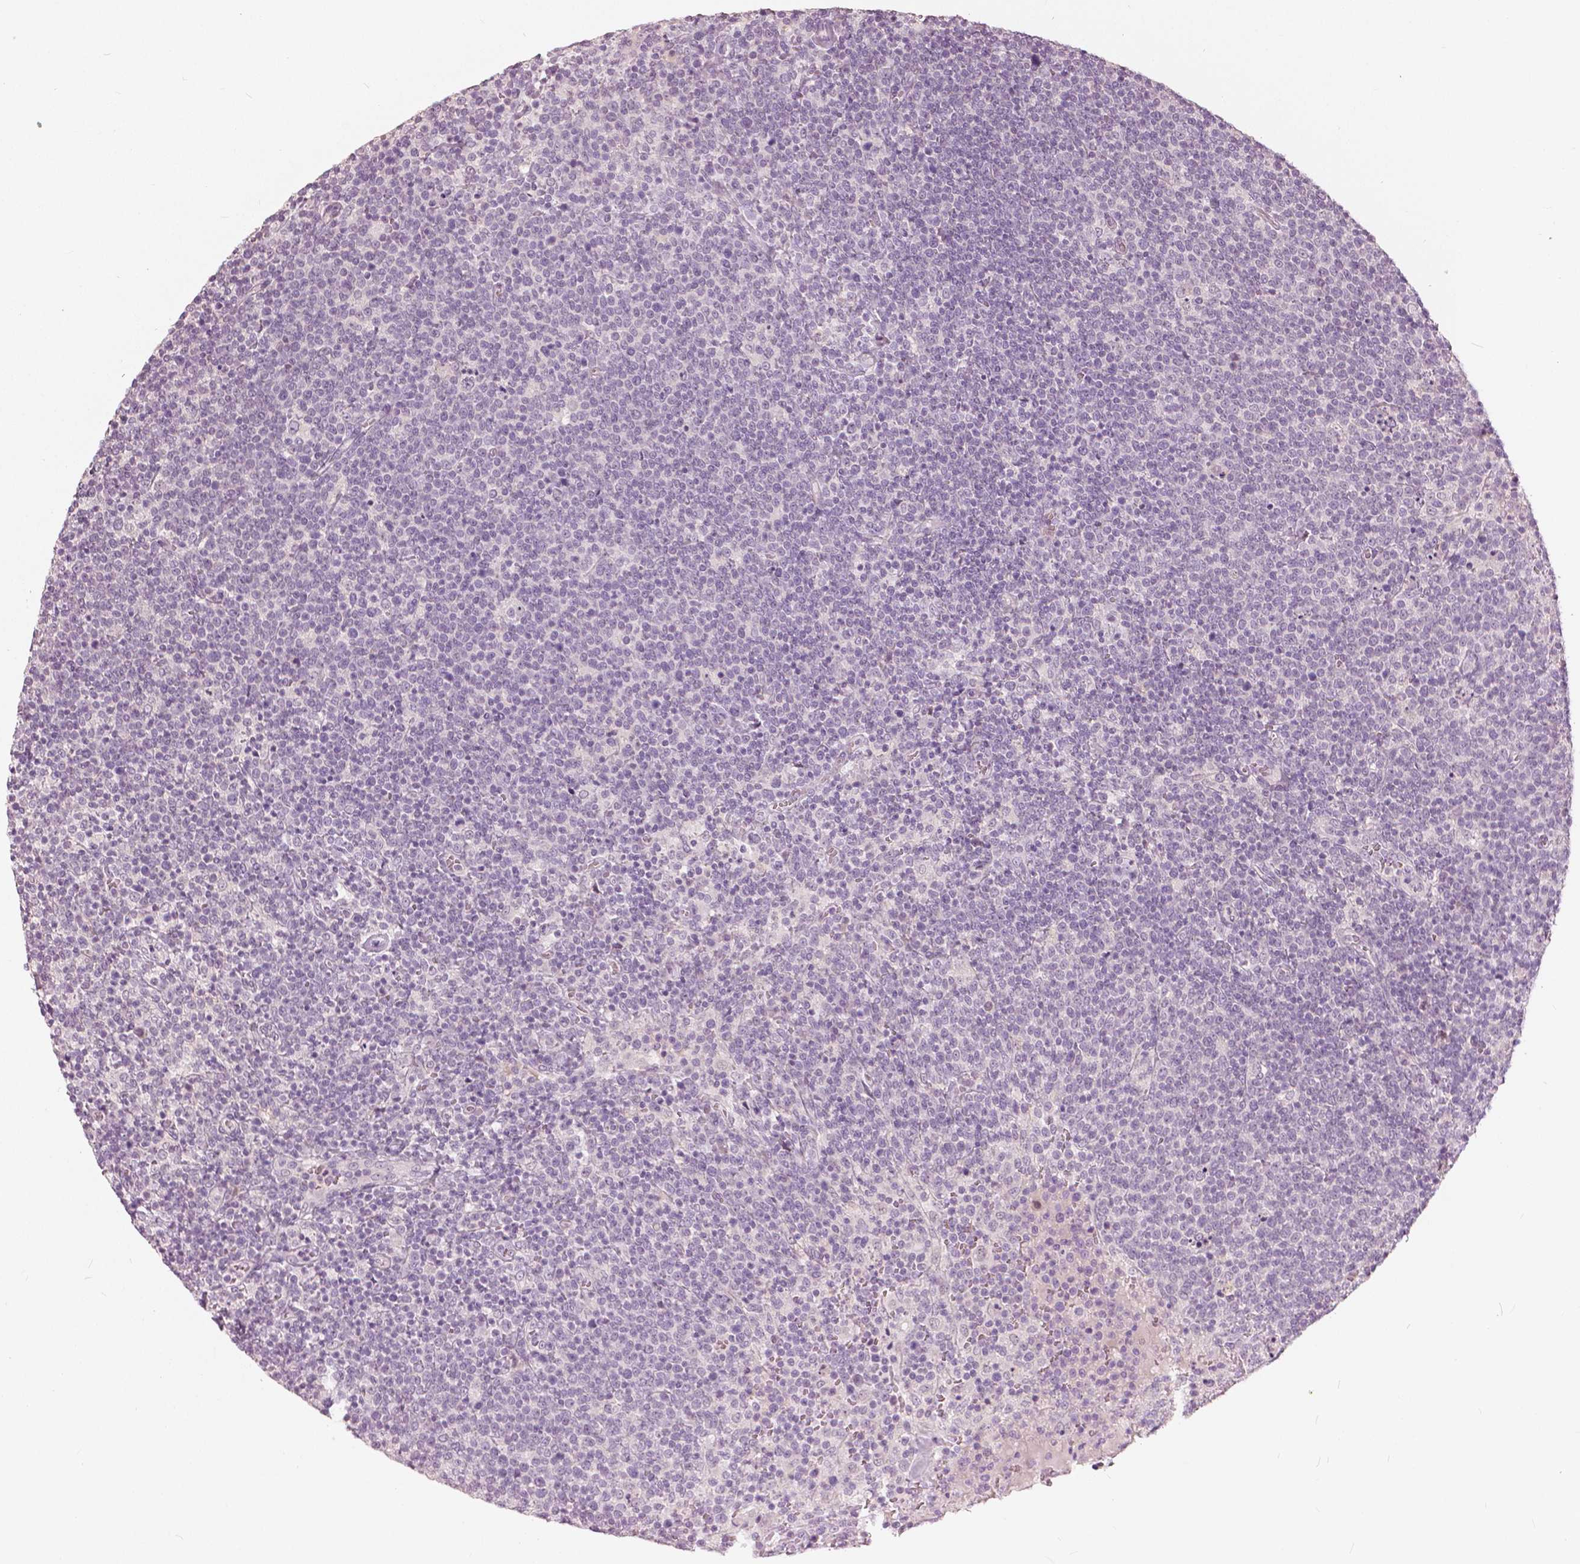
{"staining": {"intensity": "negative", "quantity": "none", "location": "none"}, "tissue": "lymphoma", "cell_type": "Tumor cells", "image_type": "cancer", "snomed": [{"axis": "morphology", "description": "Malignant lymphoma, non-Hodgkin's type, High grade"}, {"axis": "topography", "description": "Lymph node"}], "caption": "Tumor cells are negative for protein expression in human lymphoma. (DAB IHC, high magnification).", "gene": "NANOG", "patient": {"sex": "male", "age": 61}}